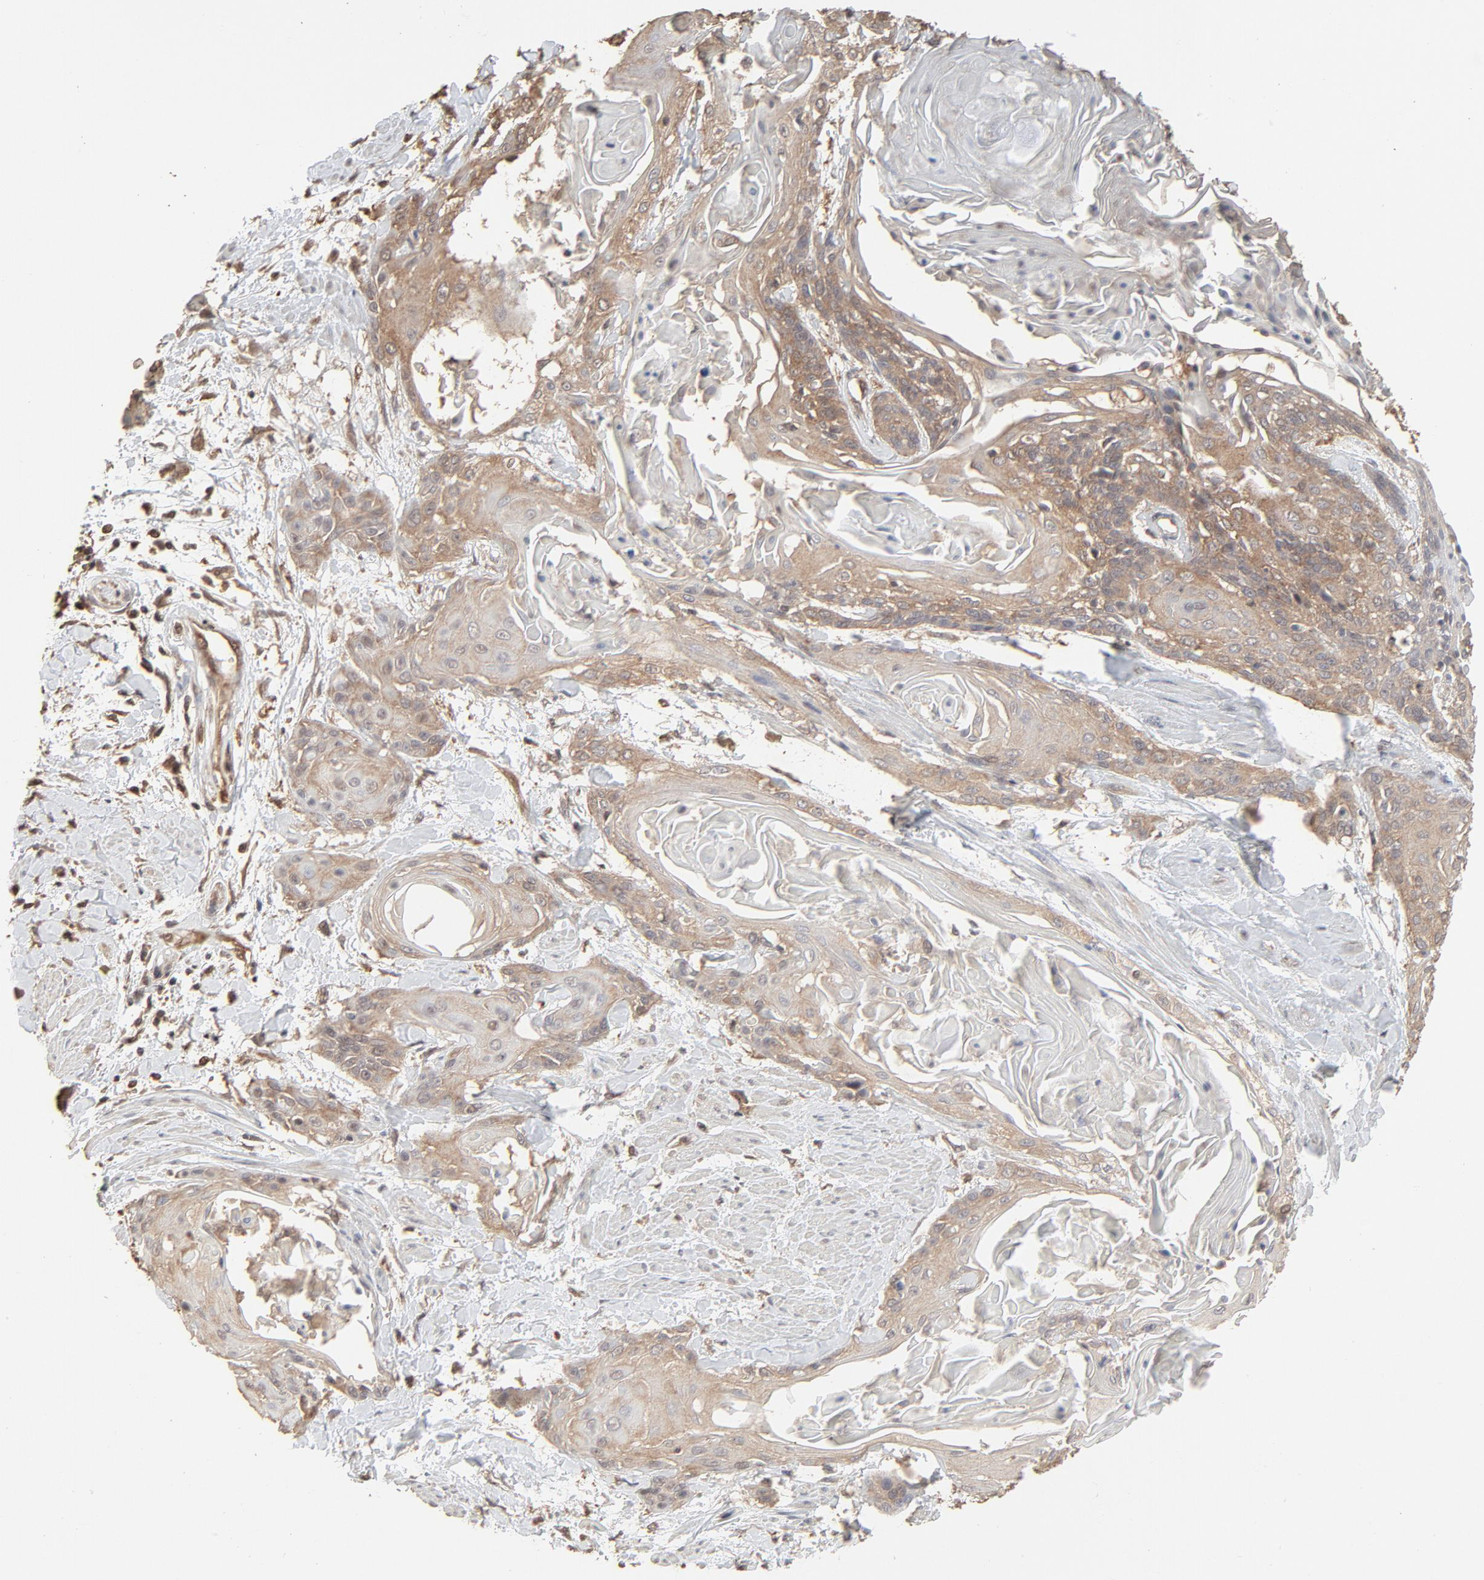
{"staining": {"intensity": "weak", "quantity": ">75%", "location": "cytoplasmic/membranous"}, "tissue": "cervical cancer", "cell_type": "Tumor cells", "image_type": "cancer", "snomed": [{"axis": "morphology", "description": "Squamous cell carcinoma, NOS"}, {"axis": "topography", "description": "Cervix"}], "caption": "A high-resolution photomicrograph shows immunohistochemistry (IHC) staining of squamous cell carcinoma (cervical), which displays weak cytoplasmic/membranous positivity in approximately >75% of tumor cells.", "gene": "PPP2CA", "patient": {"sex": "female", "age": 57}}